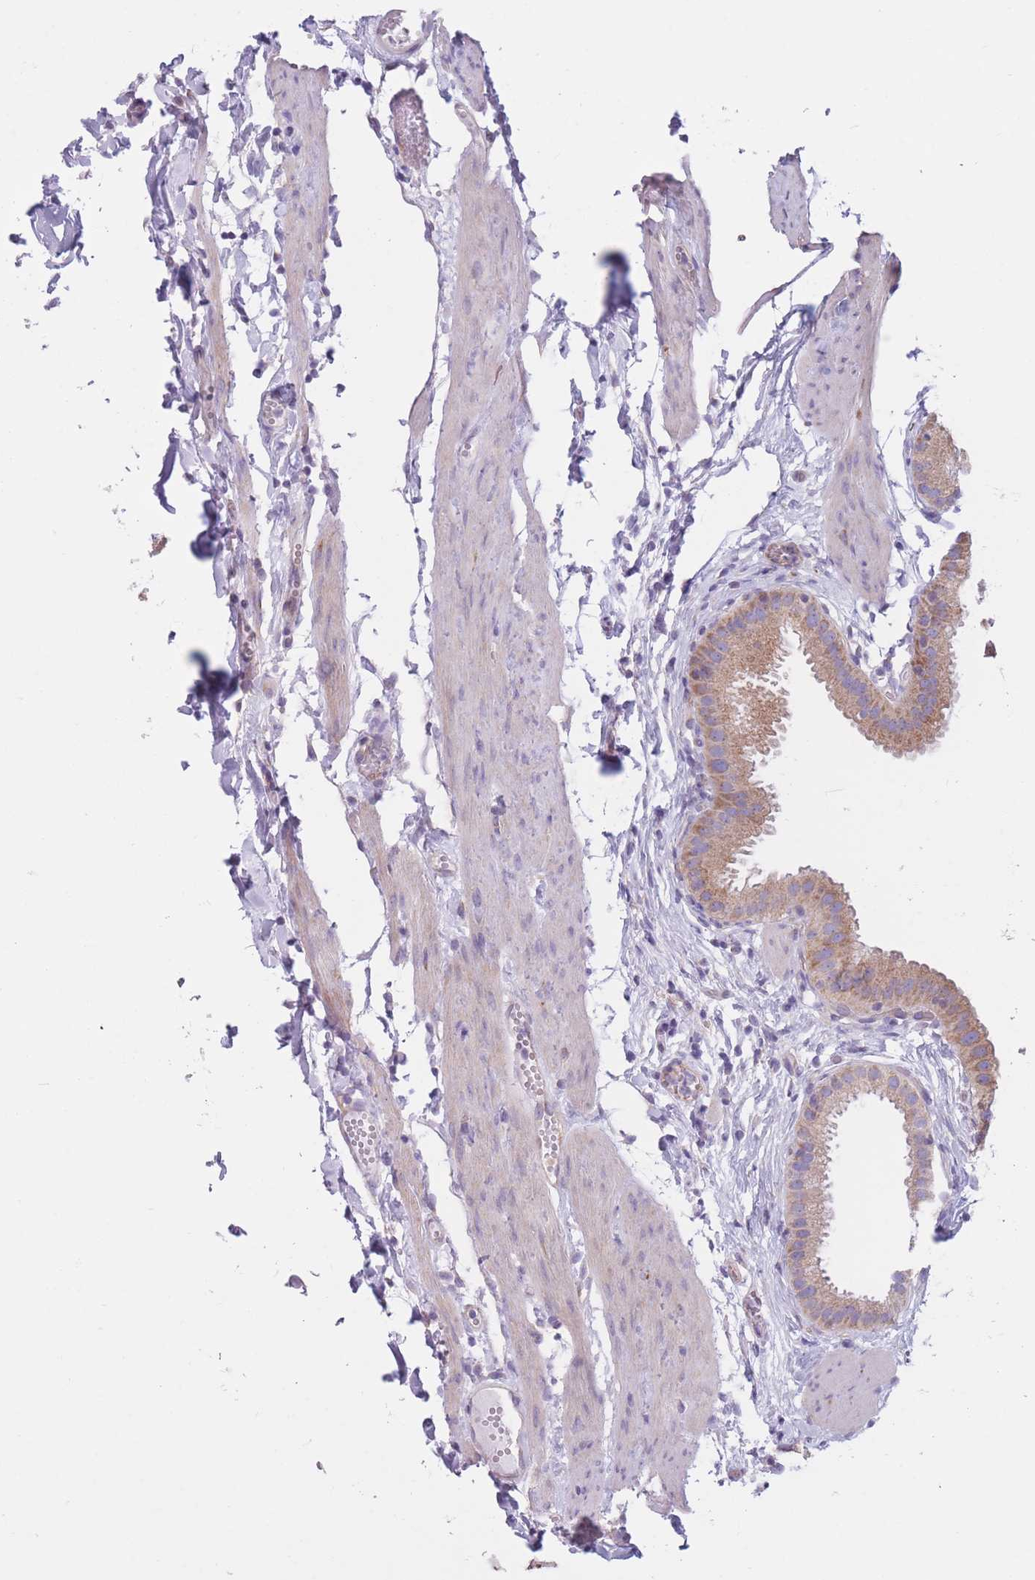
{"staining": {"intensity": "moderate", "quantity": ">75%", "location": "cytoplasmic/membranous"}, "tissue": "gallbladder", "cell_type": "Glandular cells", "image_type": "normal", "snomed": [{"axis": "morphology", "description": "Normal tissue, NOS"}, {"axis": "topography", "description": "Gallbladder"}], "caption": "Immunohistochemical staining of unremarkable human gallbladder displays >75% levels of moderate cytoplasmic/membranous protein expression in about >75% of glandular cells. (brown staining indicates protein expression, while blue staining denotes nuclei).", "gene": "SERPINB3", "patient": {"sex": "female", "age": 61}}